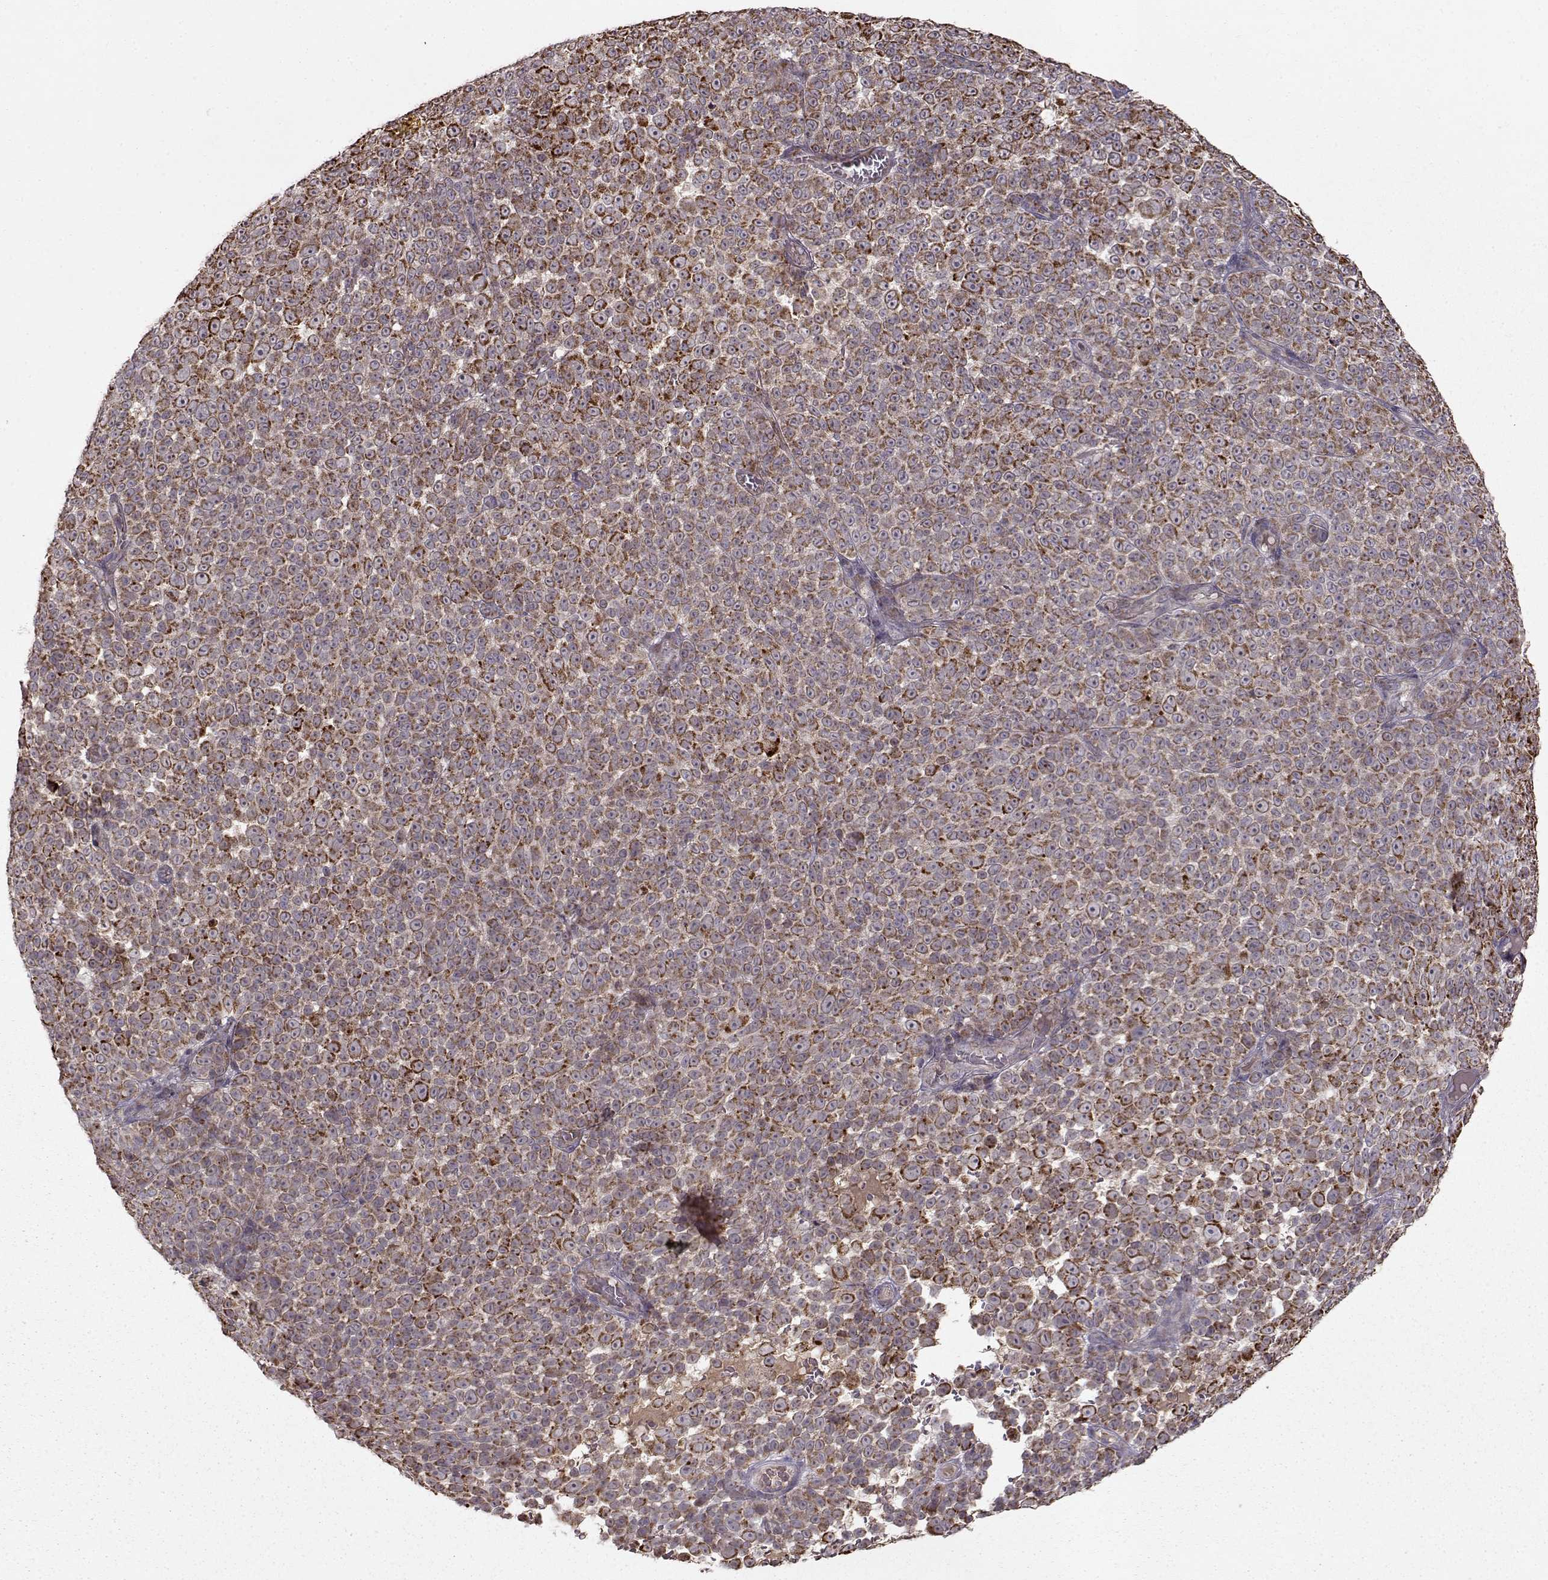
{"staining": {"intensity": "moderate", "quantity": "25%-75%", "location": "cytoplasmic/membranous"}, "tissue": "melanoma", "cell_type": "Tumor cells", "image_type": "cancer", "snomed": [{"axis": "morphology", "description": "Malignant melanoma, NOS"}, {"axis": "topography", "description": "Skin"}], "caption": "Protein expression analysis of melanoma reveals moderate cytoplasmic/membranous expression in about 25%-75% of tumor cells.", "gene": "CMTM3", "patient": {"sex": "female", "age": 95}}